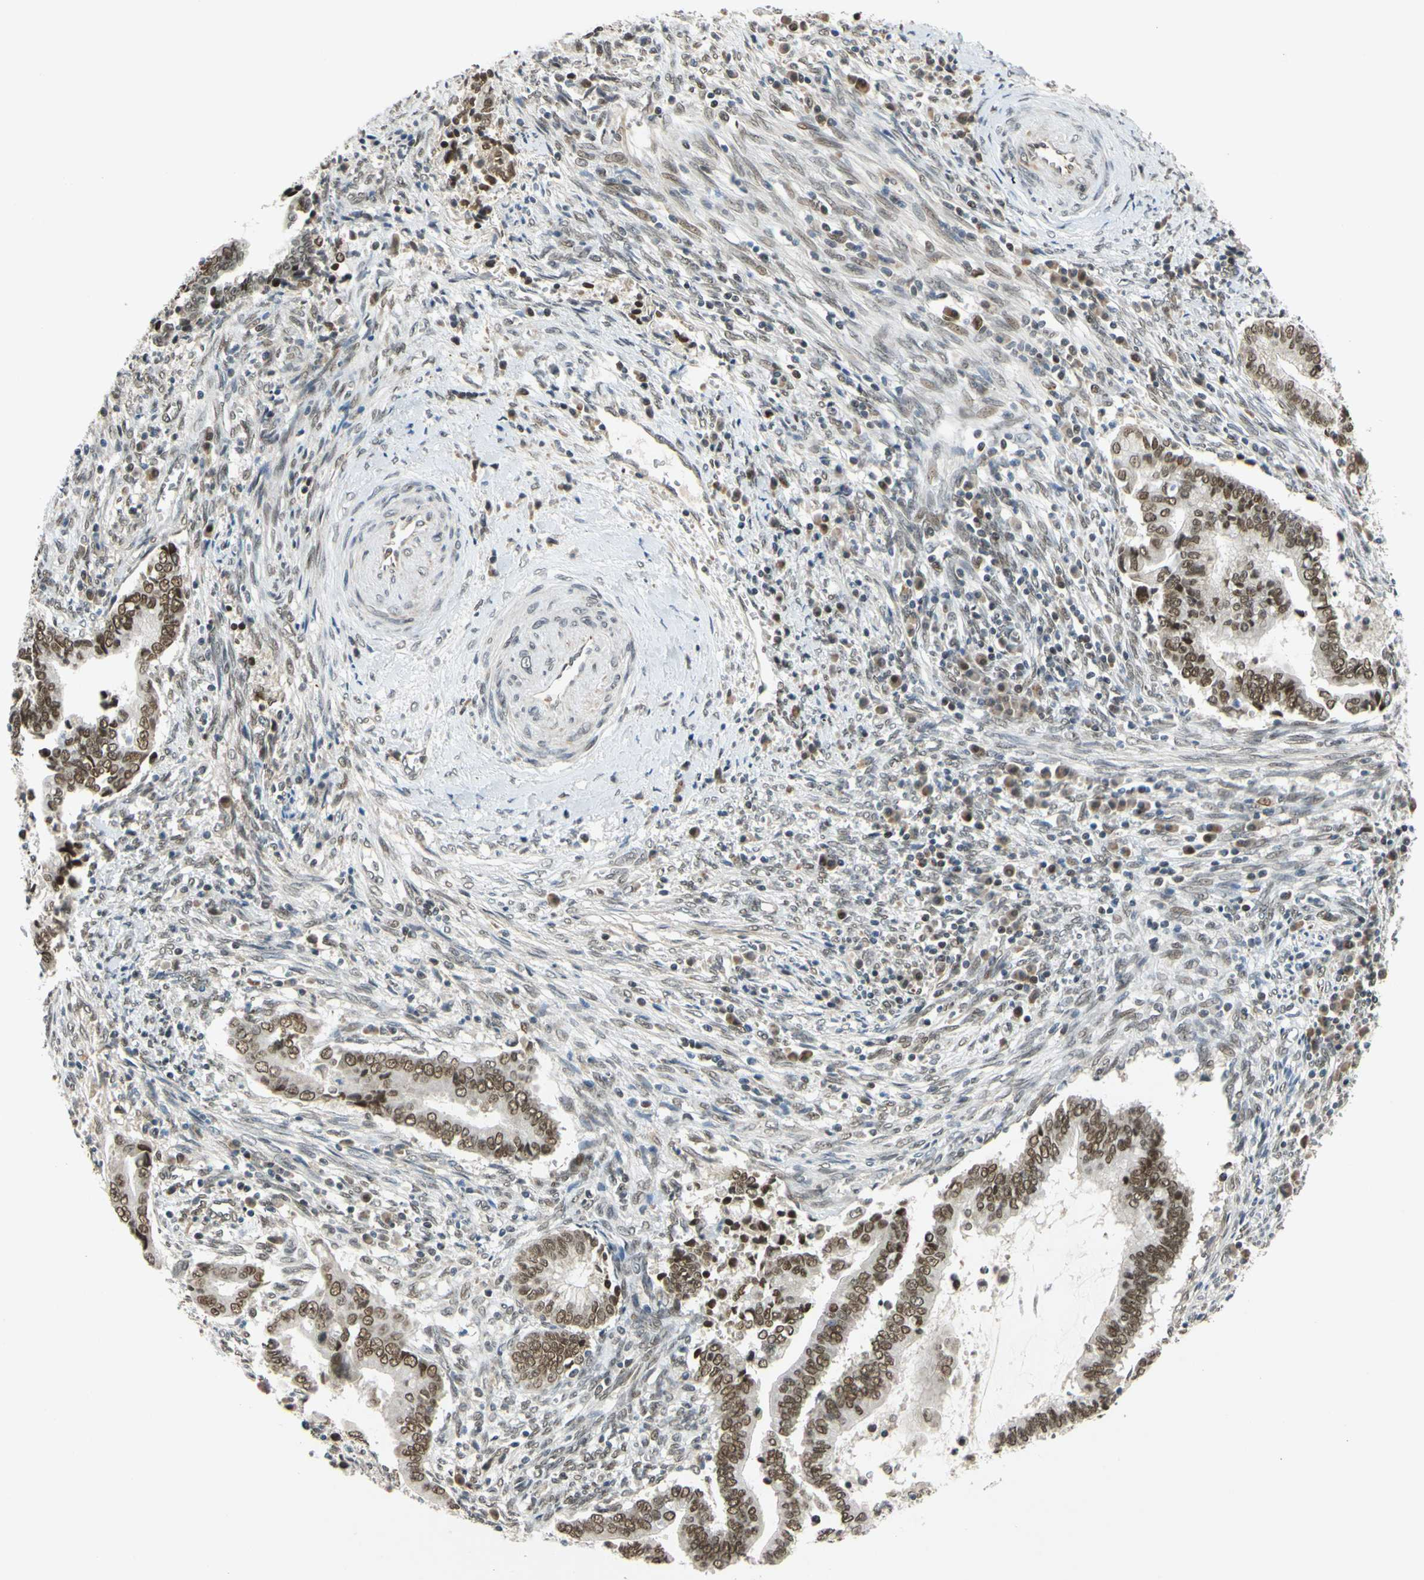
{"staining": {"intensity": "moderate", "quantity": ">75%", "location": "nuclear"}, "tissue": "cervical cancer", "cell_type": "Tumor cells", "image_type": "cancer", "snomed": [{"axis": "morphology", "description": "Adenocarcinoma, NOS"}, {"axis": "topography", "description": "Cervix"}], "caption": "Moderate nuclear positivity is present in approximately >75% of tumor cells in cervical adenocarcinoma.", "gene": "POGZ", "patient": {"sex": "female", "age": 44}}